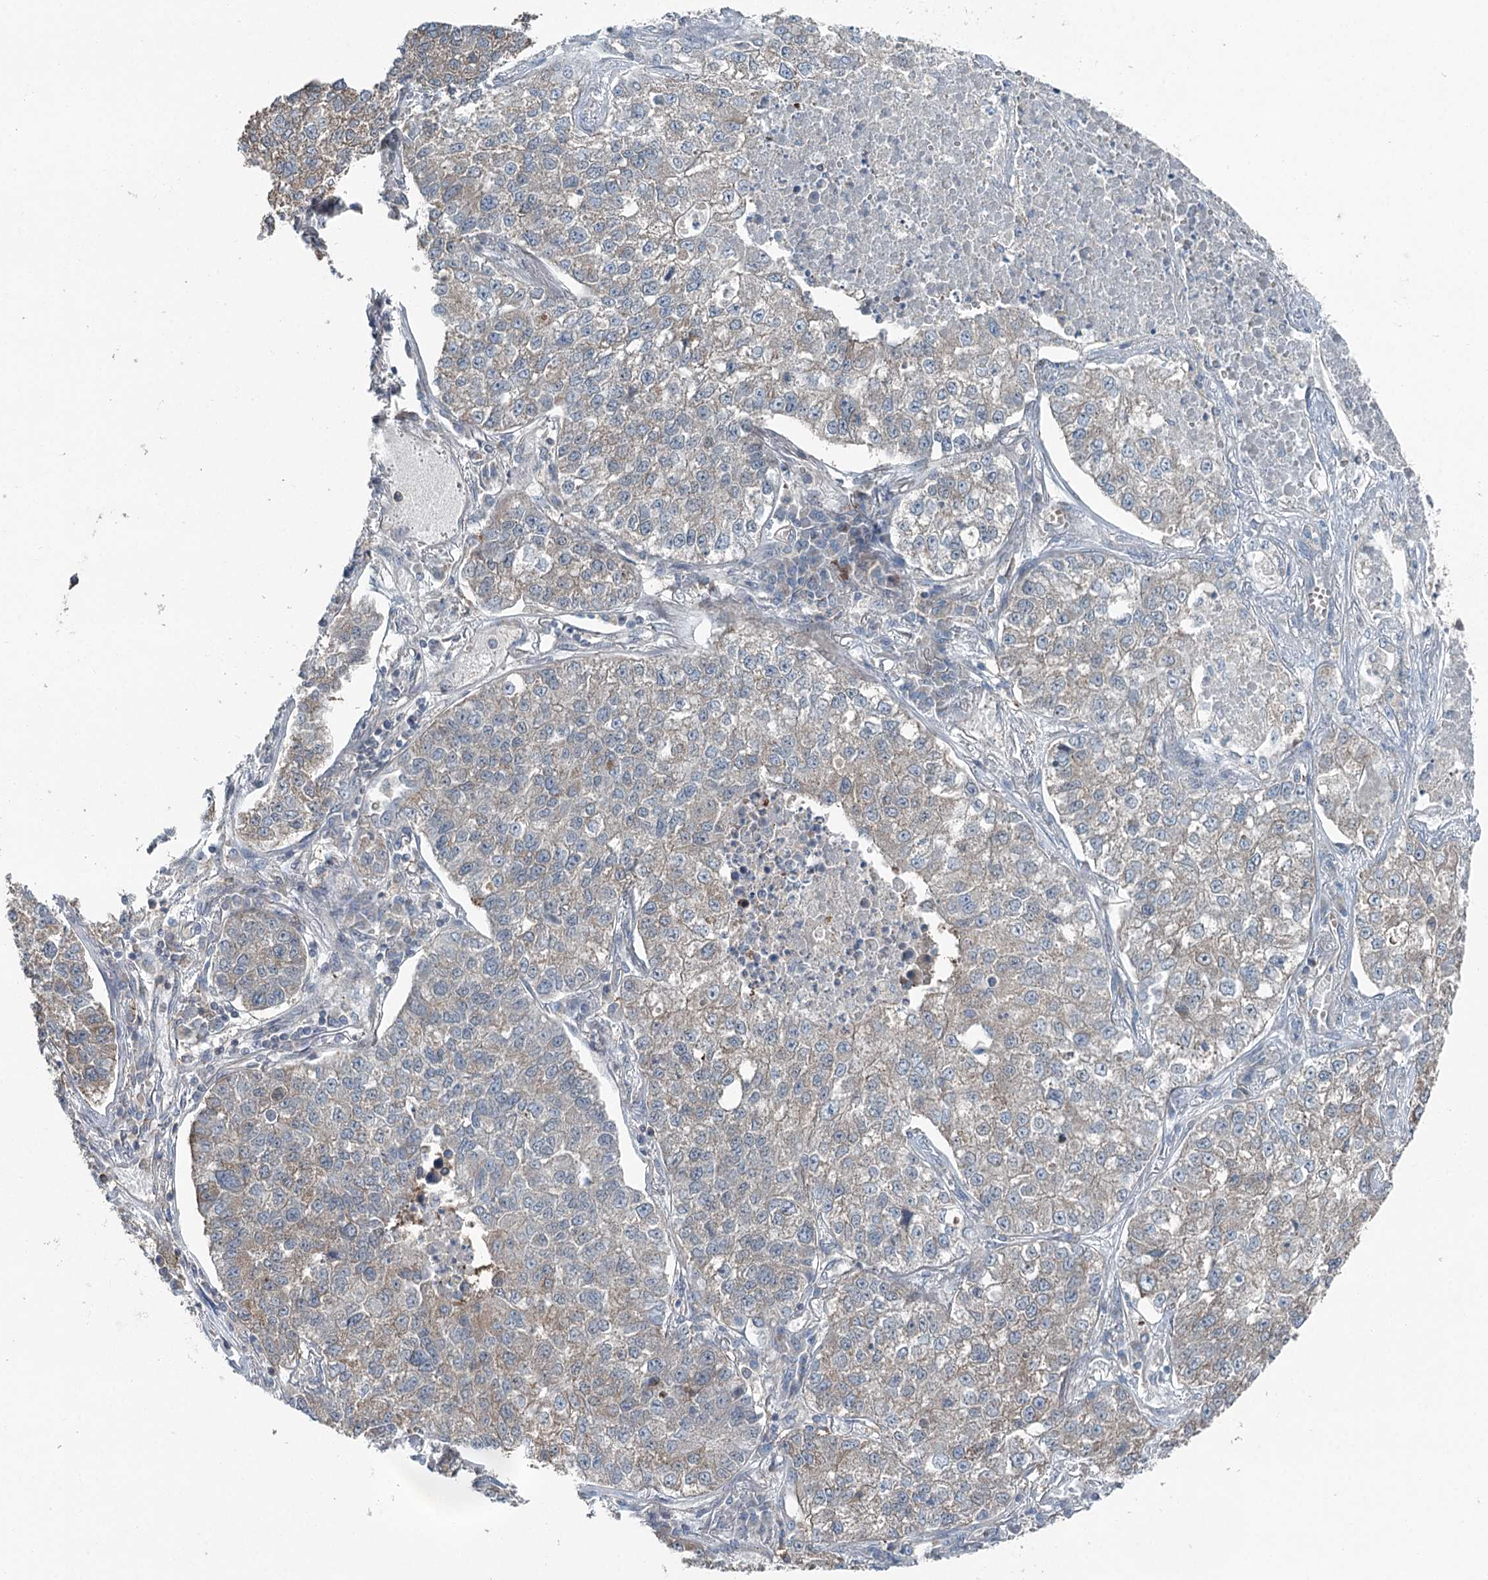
{"staining": {"intensity": "weak", "quantity": "25%-75%", "location": "cytoplasmic/membranous"}, "tissue": "lung cancer", "cell_type": "Tumor cells", "image_type": "cancer", "snomed": [{"axis": "morphology", "description": "Adenocarcinoma, NOS"}, {"axis": "topography", "description": "Lung"}], "caption": "Tumor cells reveal weak cytoplasmic/membranous staining in about 25%-75% of cells in lung cancer (adenocarcinoma).", "gene": "SKIC3", "patient": {"sex": "male", "age": 49}}